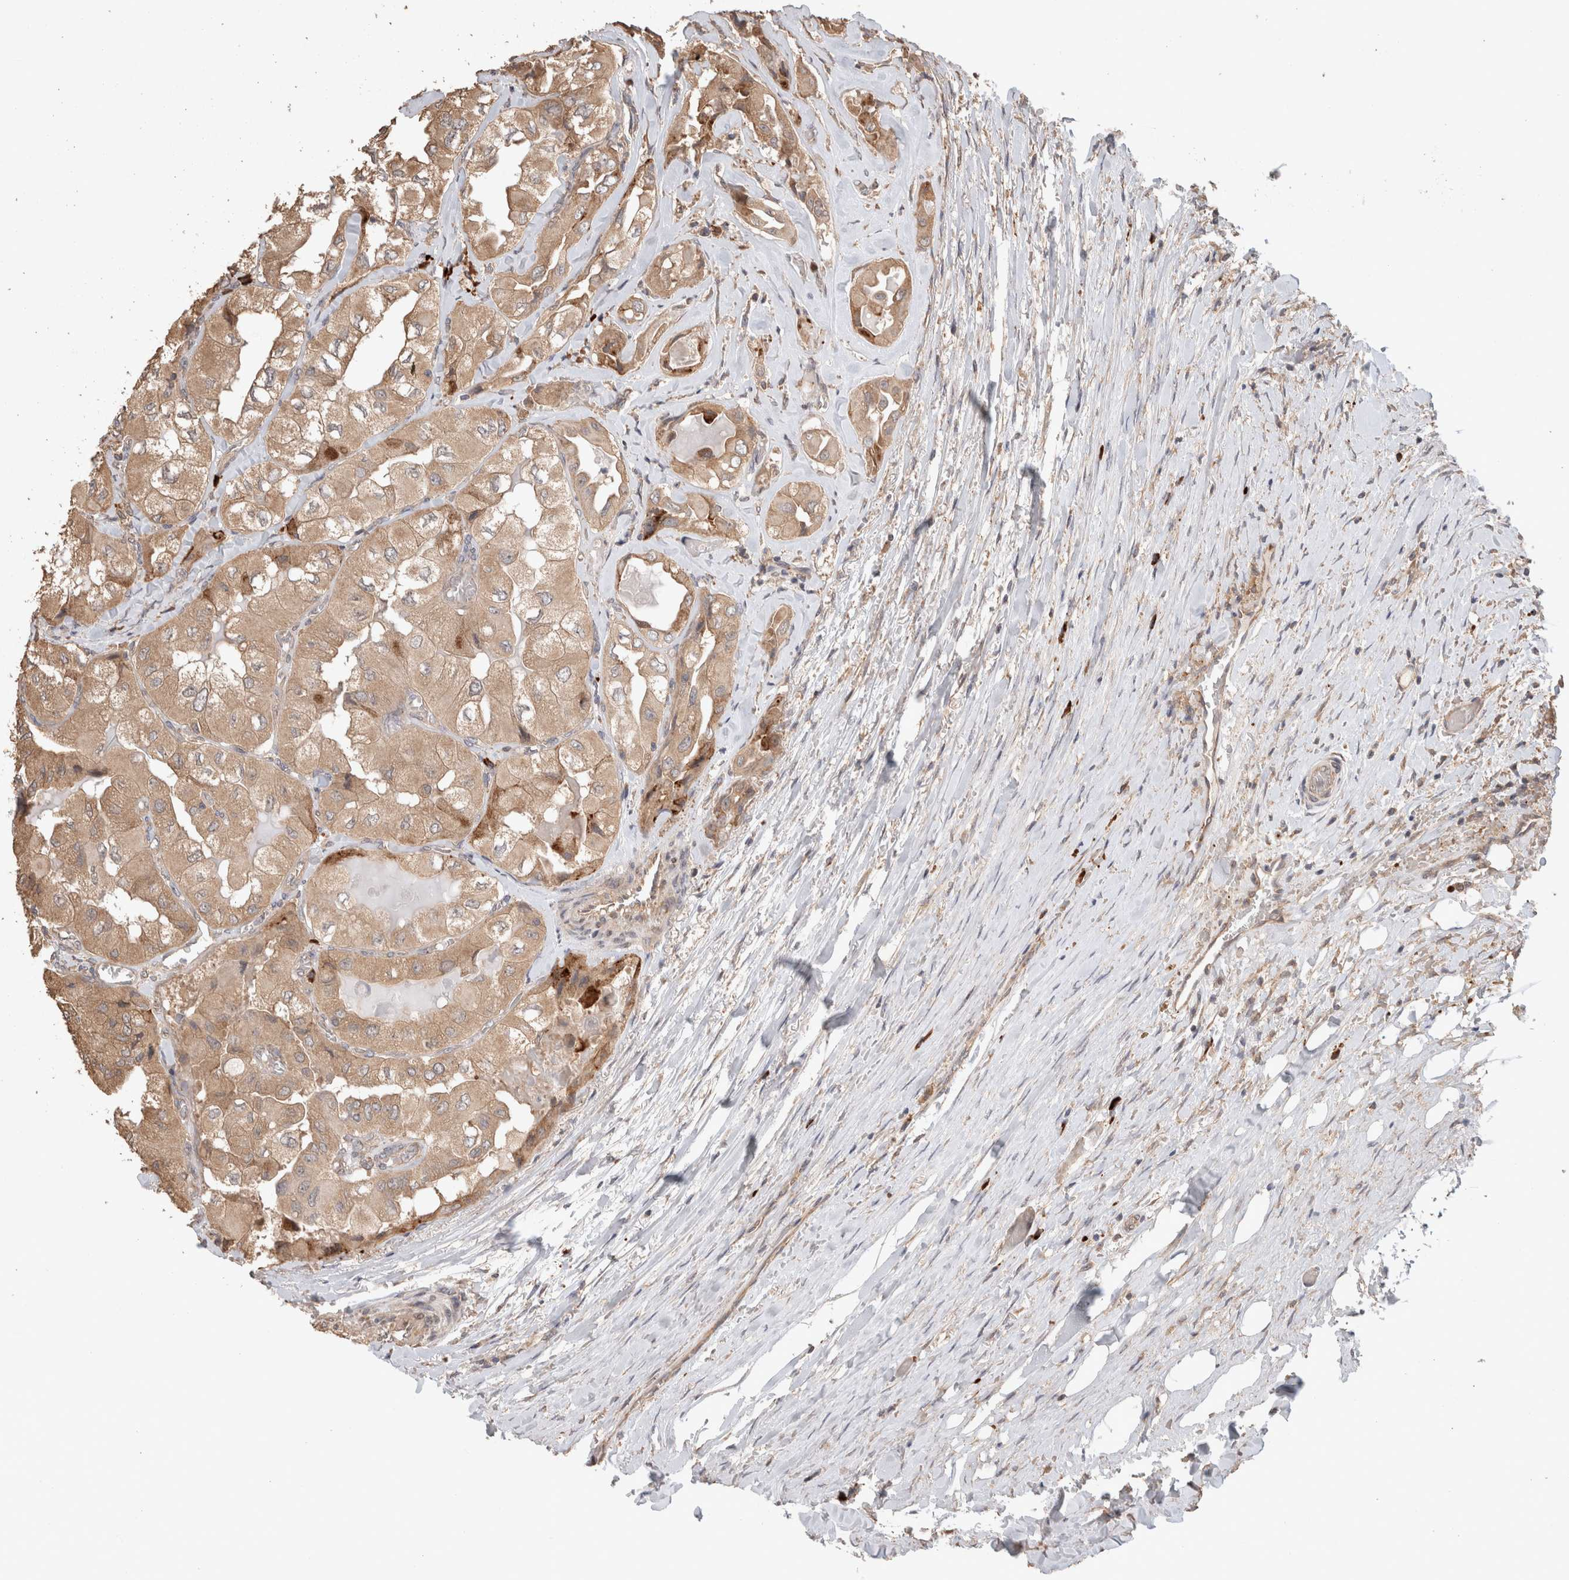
{"staining": {"intensity": "moderate", "quantity": ">75%", "location": "cytoplasmic/membranous"}, "tissue": "thyroid cancer", "cell_type": "Tumor cells", "image_type": "cancer", "snomed": [{"axis": "morphology", "description": "Papillary adenocarcinoma, NOS"}, {"axis": "topography", "description": "Thyroid gland"}], "caption": "Tumor cells demonstrate medium levels of moderate cytoplasmic/membranous staining in approximately >75% of cells in papillary adenocarcinoma (thyroid).", "gene": "HROB", "patient": {"sex": "female", "age": 59}}